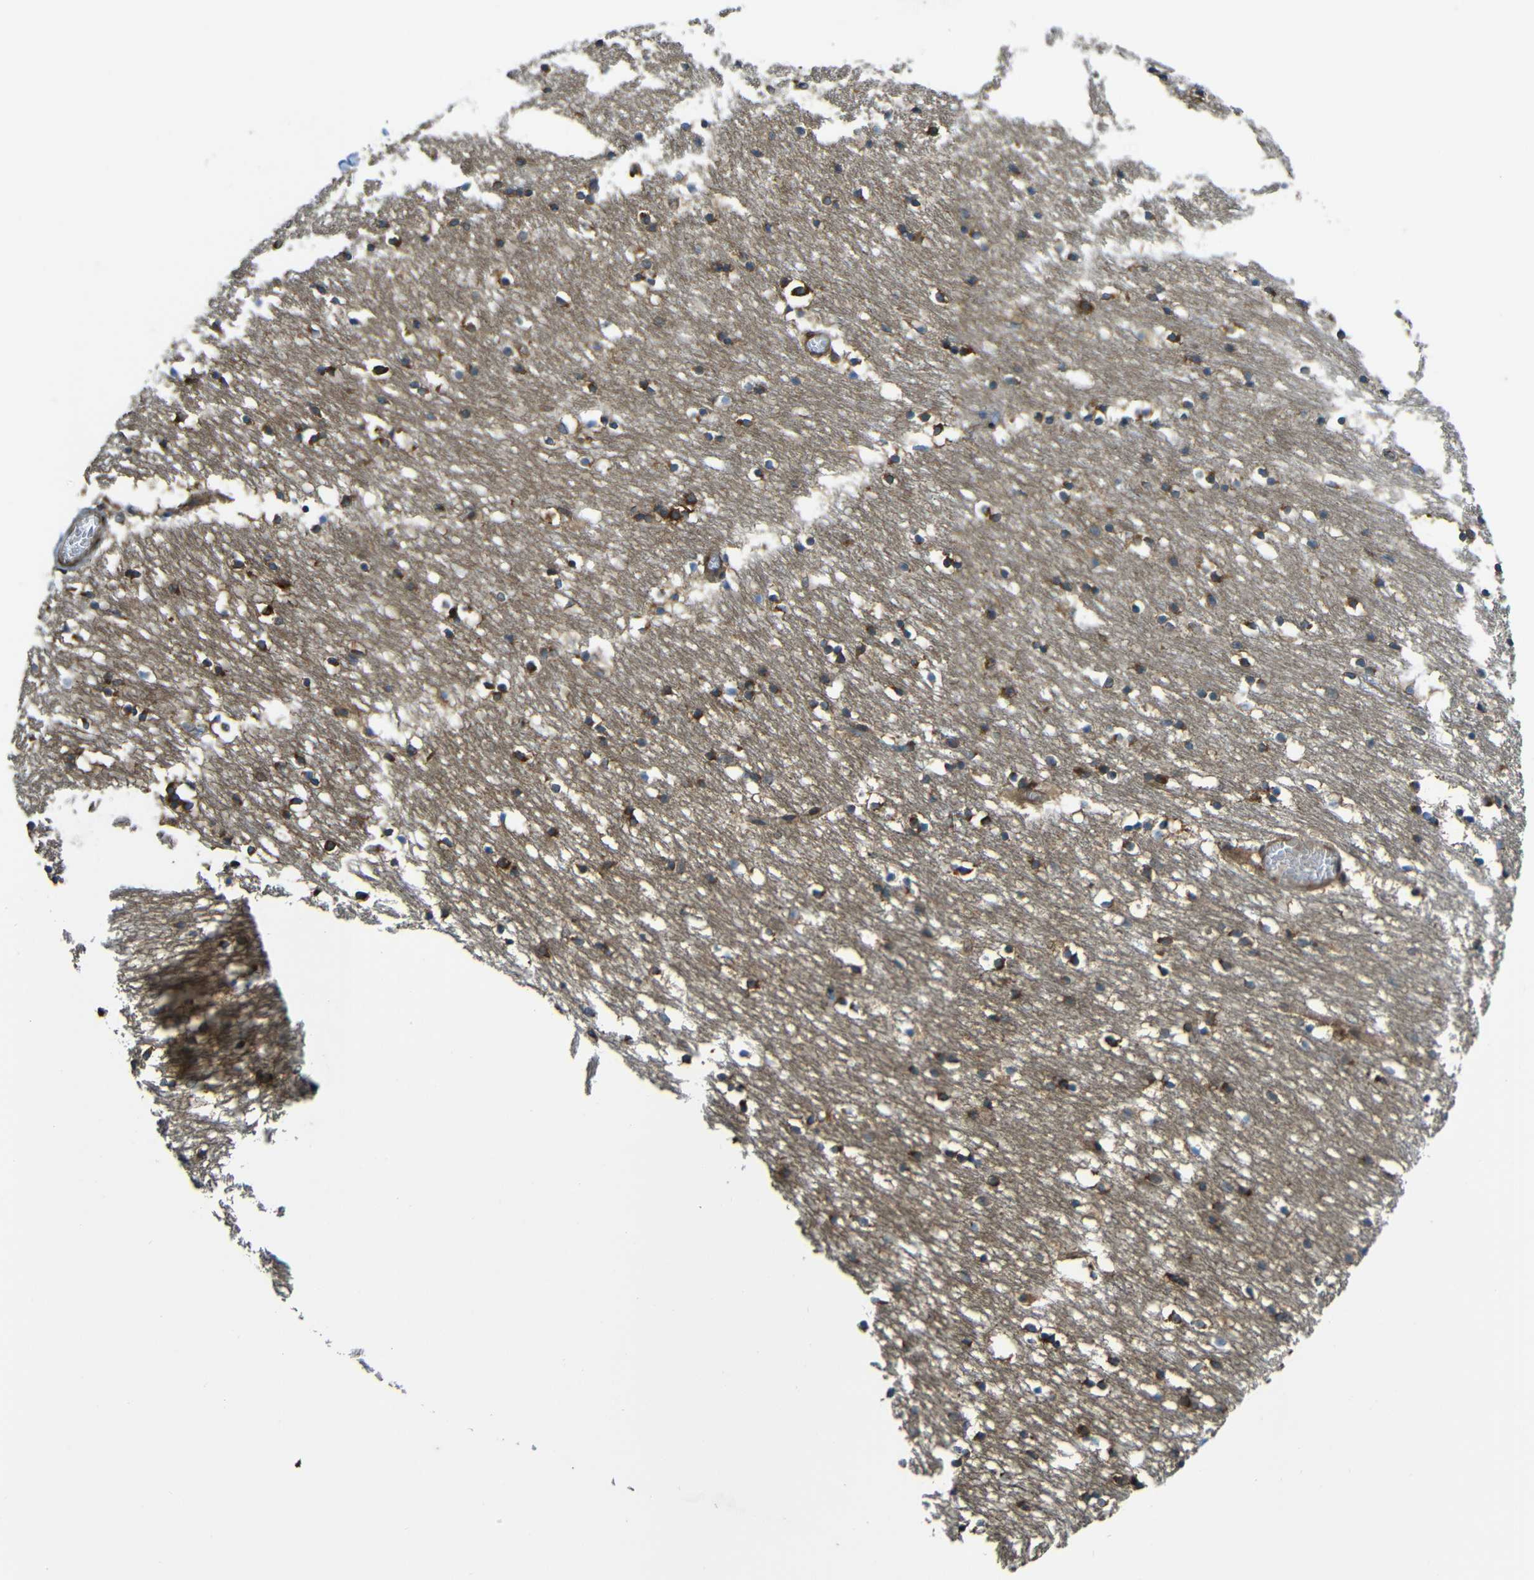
{"staining": {"intensity": "strong", "quantity": "<25%", "location": "cytoplasmic/membranous"}, "tissue": "caudate", "cell_type": "Glial cells", "image_type": "normal", "snomed": [{"axis": "morphology", "description": "Normal tissue, NOS"}, {"axis": "topography", "description": "Lateral ventricle wall"}], "caption": "Strong cytoplasmic/membranous expression is identified in about <25% of glial cells in benign caudate. (IHC, brightfield microscopy, high magnification).", "gene": "VAPB", "patient": {"sex": "male", "age": 45}}